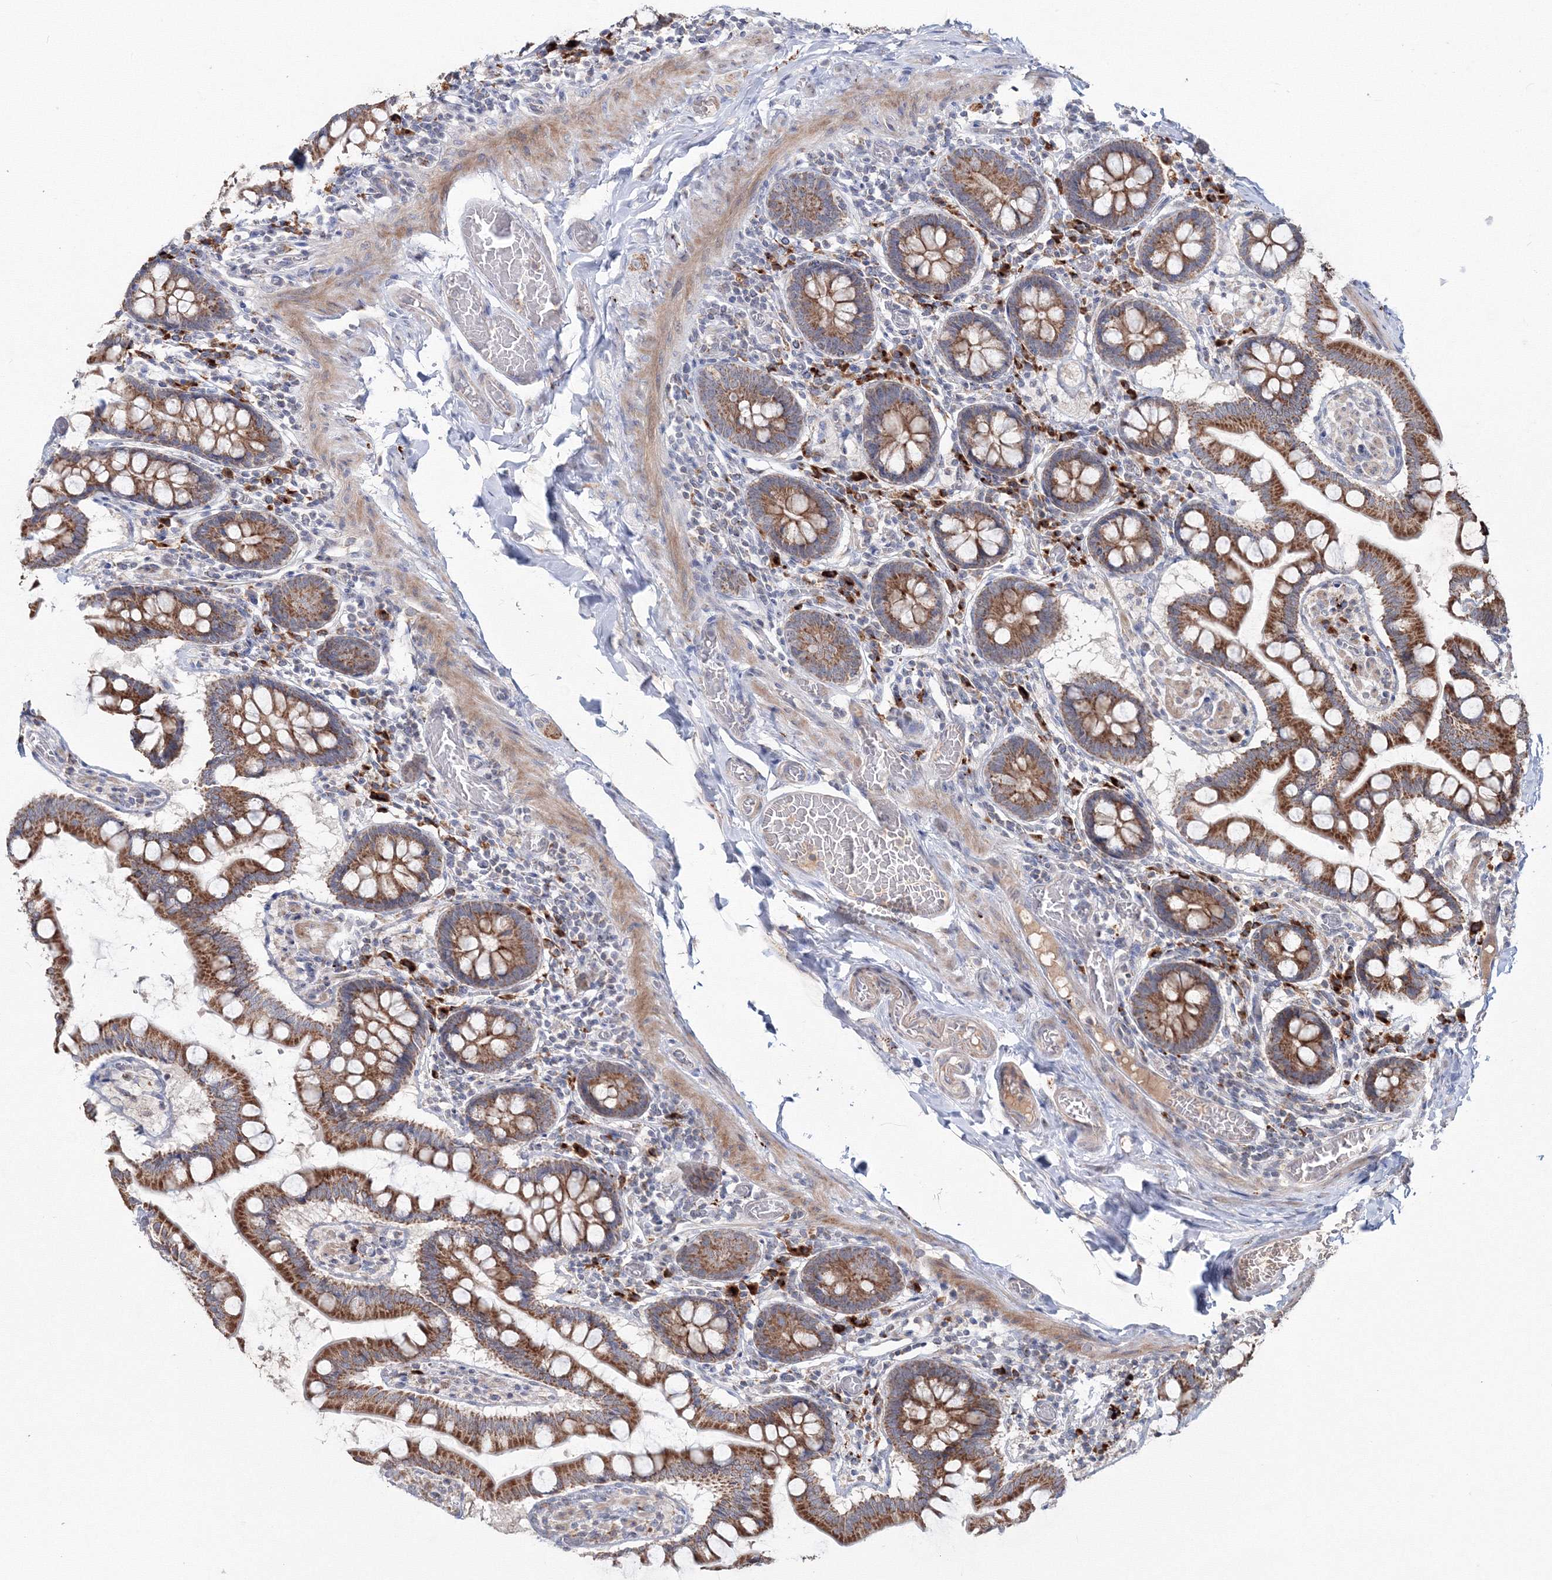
{"staining": {"intensity": "moderate", "quantity": ">75%", "location": "cytoplasmic/membranous"}, "tissue": "small intestine", "cell_type": "Glandular cells", "image_type": "normal", "snomed": [{"axis": "morphology", "description": "Normal tissue, NOS"}, {"axis": "topography", "description": "Small intestine"}], "caption": "This photomicrograph reveals immunohistochemistry staining of benign small intestine, with medium moderate cytoplasmic/membranous positivity in about >75% of glandular cells.", "gene": "PEX13", "patient": {"sex": "male", "age": 41}}